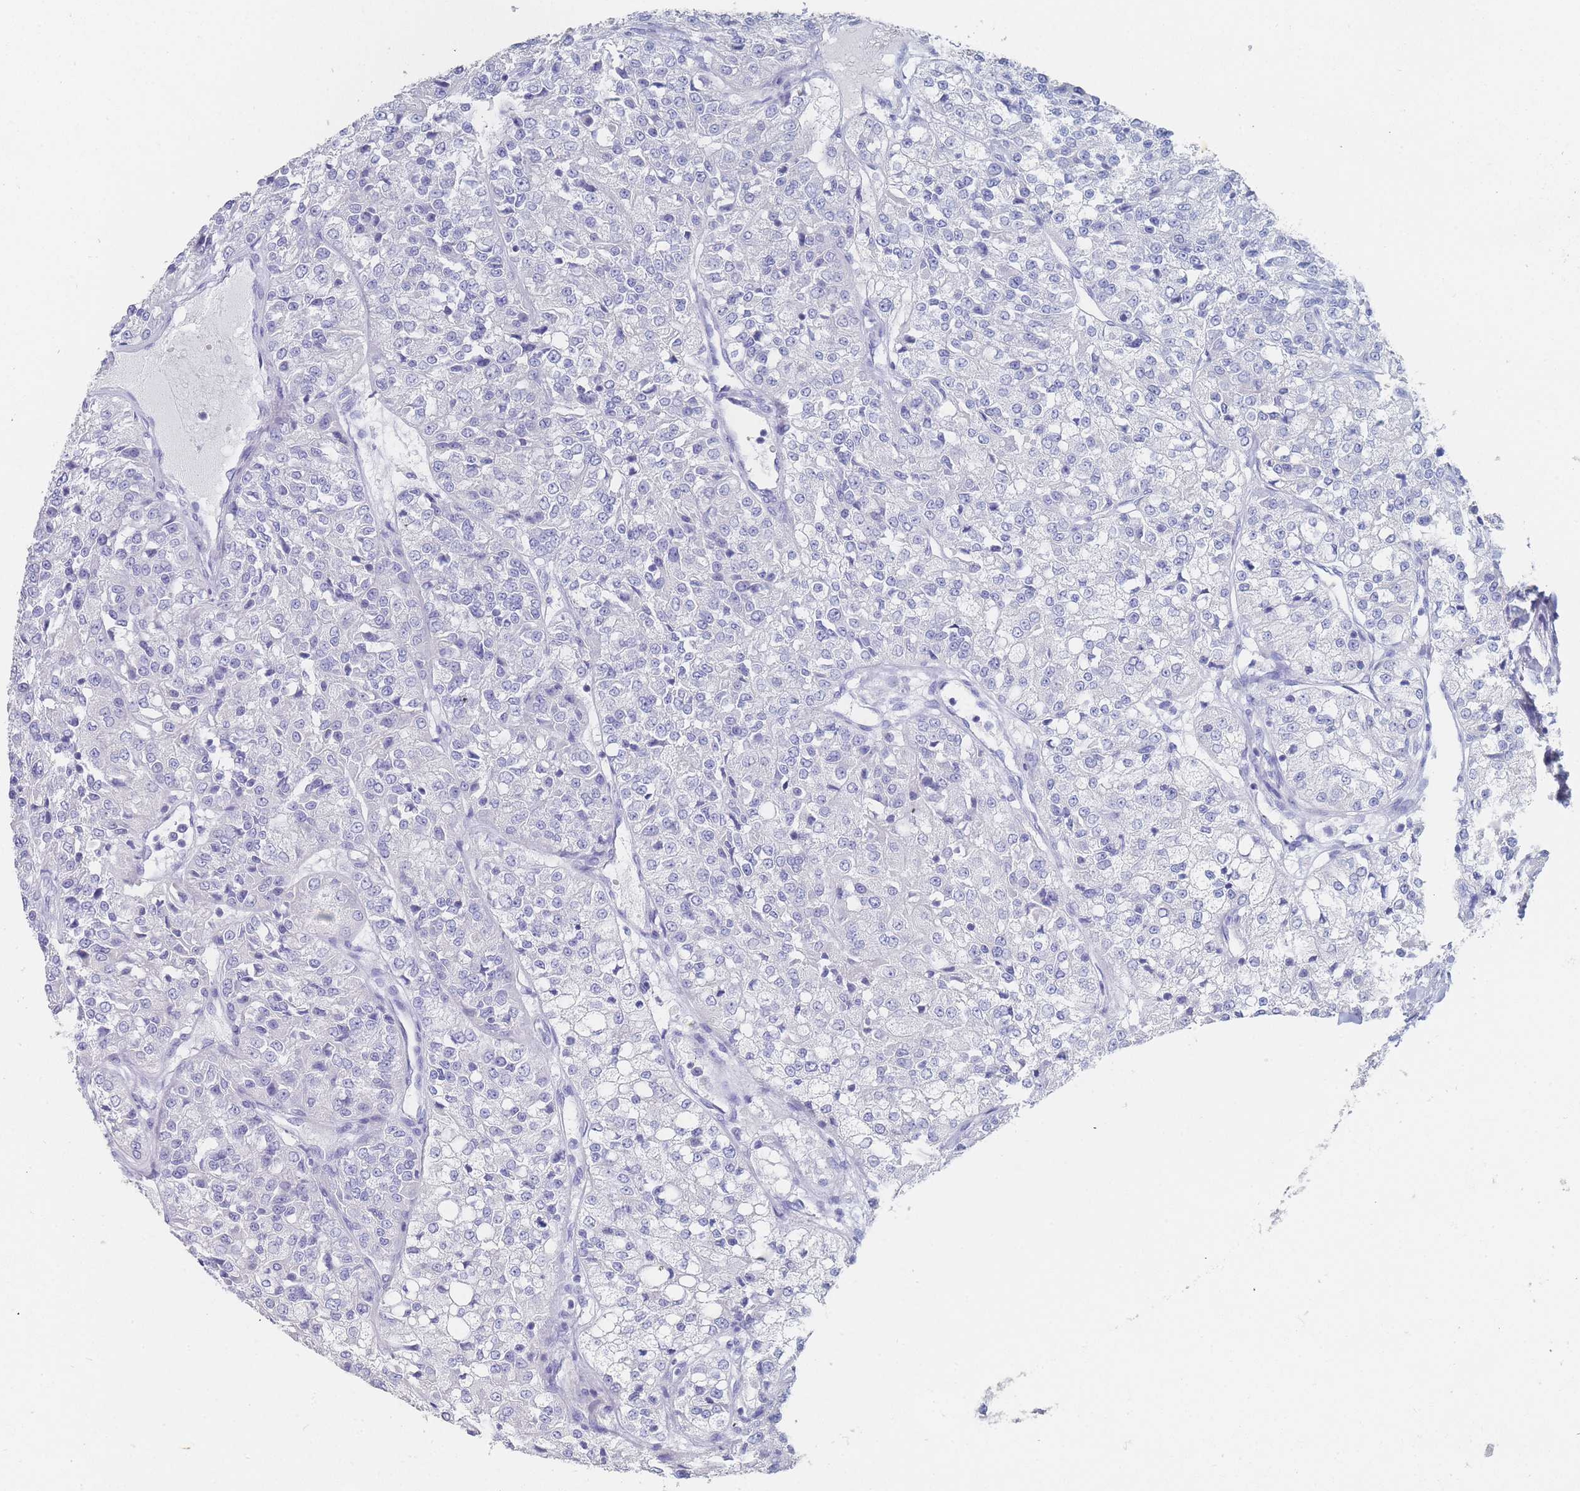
{"staining": {"intensity": "negative", "quantity": "none", "location": "none"}, "tissue": "renal cancer", "cell_type": "Tumor cells", "image_type": "cancer", "snomed": [{"axis": "morphology", "description": "Adenocarcinoma, NOS"}, {"axis": "topography", "description": "Kidney"}], "caption": "Immunohistochemistry photomicrograph of human renal adenocarcinoma stained for a protein (brown), which displays no staining in tumor cells.", "gene": "SLC25A35", "patient": {"sex": "female", "age": 63}}